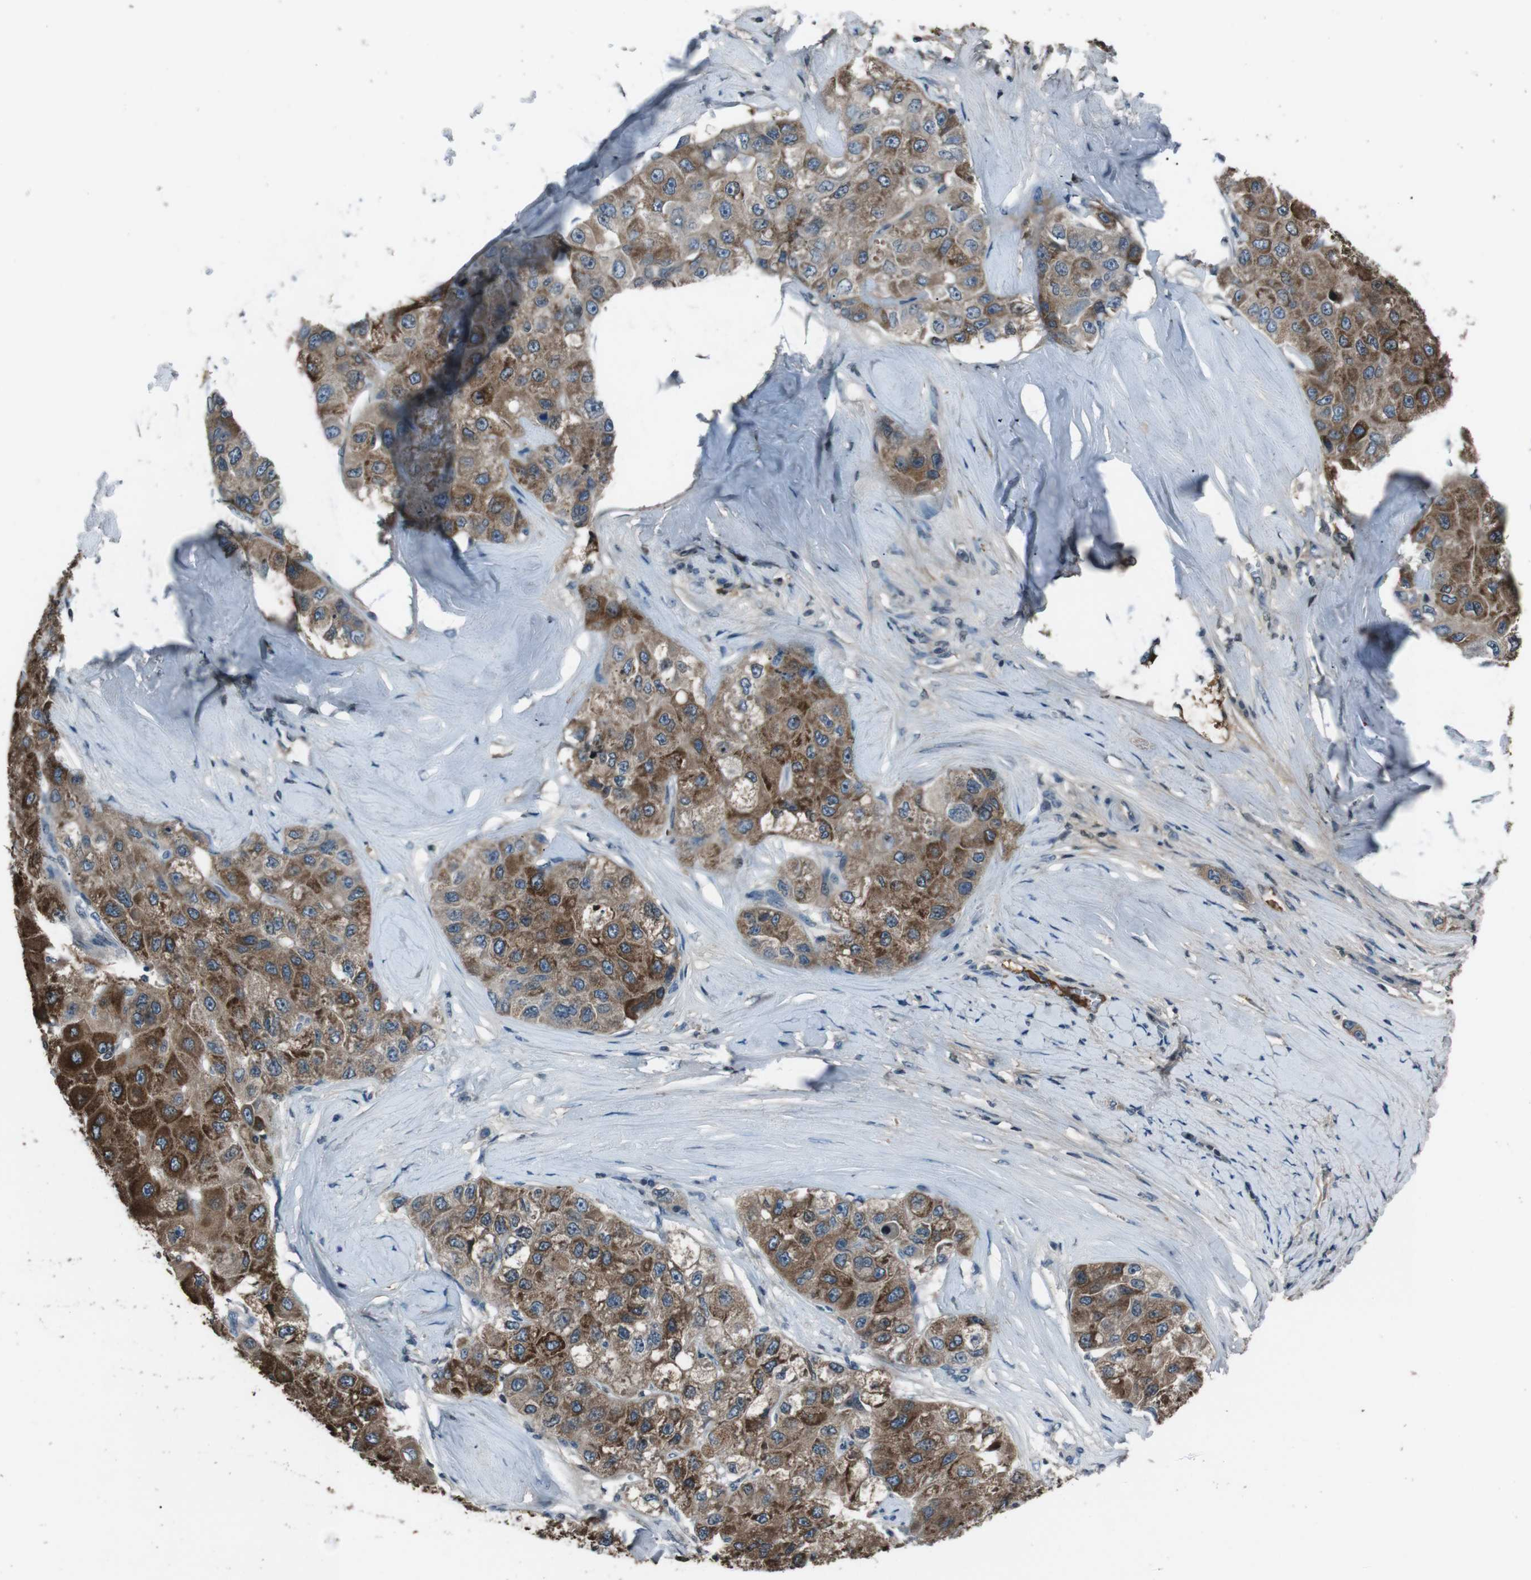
{"staining": {"intensity": "moderate", "quantity": ">75%", "location": "cytoplasmic/membranous"}, "tissue": "liver cancer", "cell_type": "Tumor cells", "image_type": "cancer", "snomed": [{"axis": "morphology", "description": "Carcinoma, Hepatocellular, NOS"}, {"axis": "topography", "description": "Liver"}], "caption": "The photomicrograph exhibits immunohistochemical staining of liver cancer (hepatocellular carcinoma). There is moderate cytoplasmic/membranous expression is identified in approximately >75% of tumor cells. (DAB (3,3'-diaminobenzidine) IHC, brown staining for protein, blue staining for nuclei).", "gene": "UGT1A6", "patient": {"sex": "male", "age": 80}}